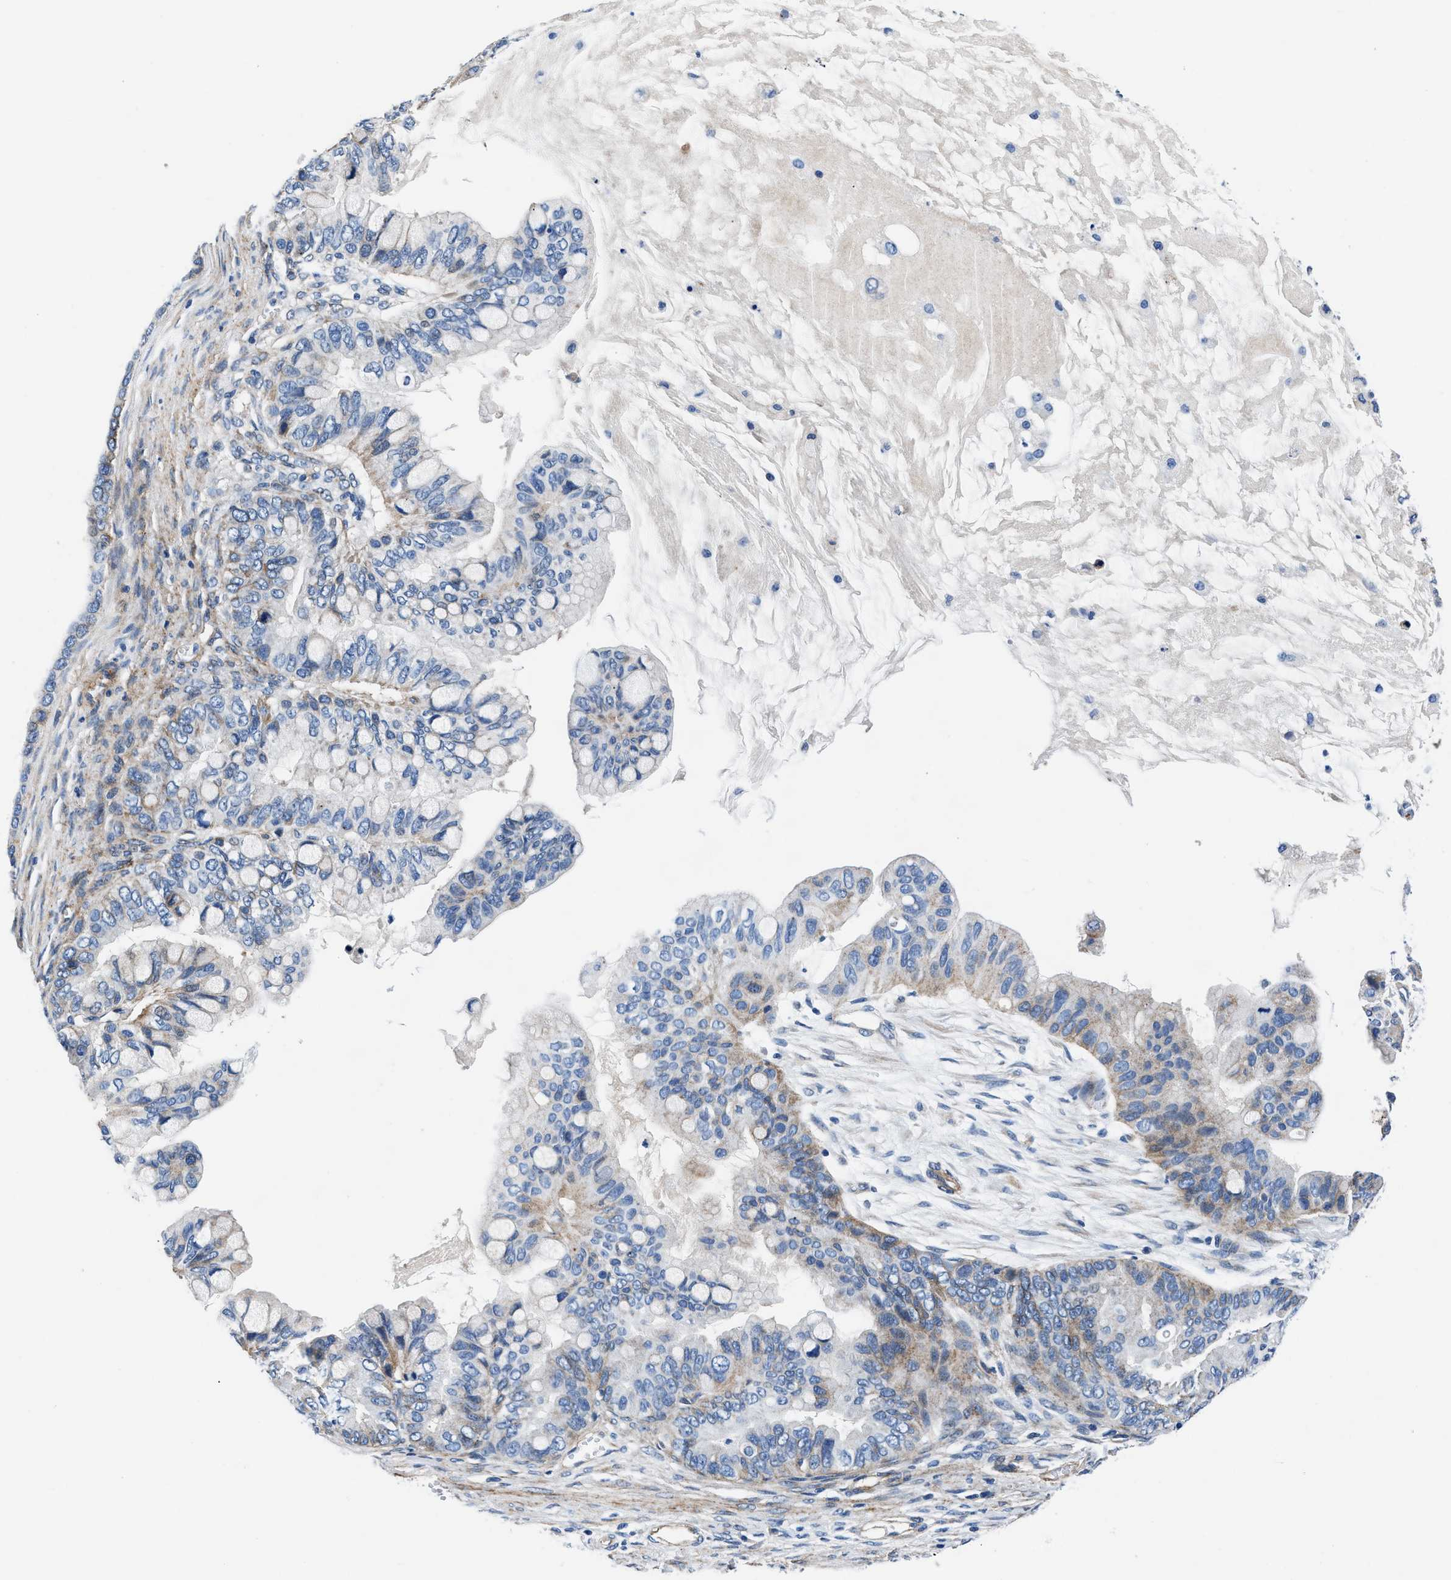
{"staining": {"intensity": "moderate", "quantity": "<25%", "location": "cytoplasmic/membranous"}, "tissue": "ovarian cancer", "cell_type": "Tumor cells", "image_type": "cancer", "snomed": [{"axis": "morphology", "description": "Cystadenocarcinoma, mucinous, NOS"}, {"axis": "topography", "description": "Ovary"}], "caption": "This is an image of immunohistochemistry staining of mucinous cystadenocarcinoma (ovarian), which shows moderate positivity in the cytoplasmic/membranous of tumor cells.", "gene": "DAG1", "patient": {"sex": "female", "age": 80}}